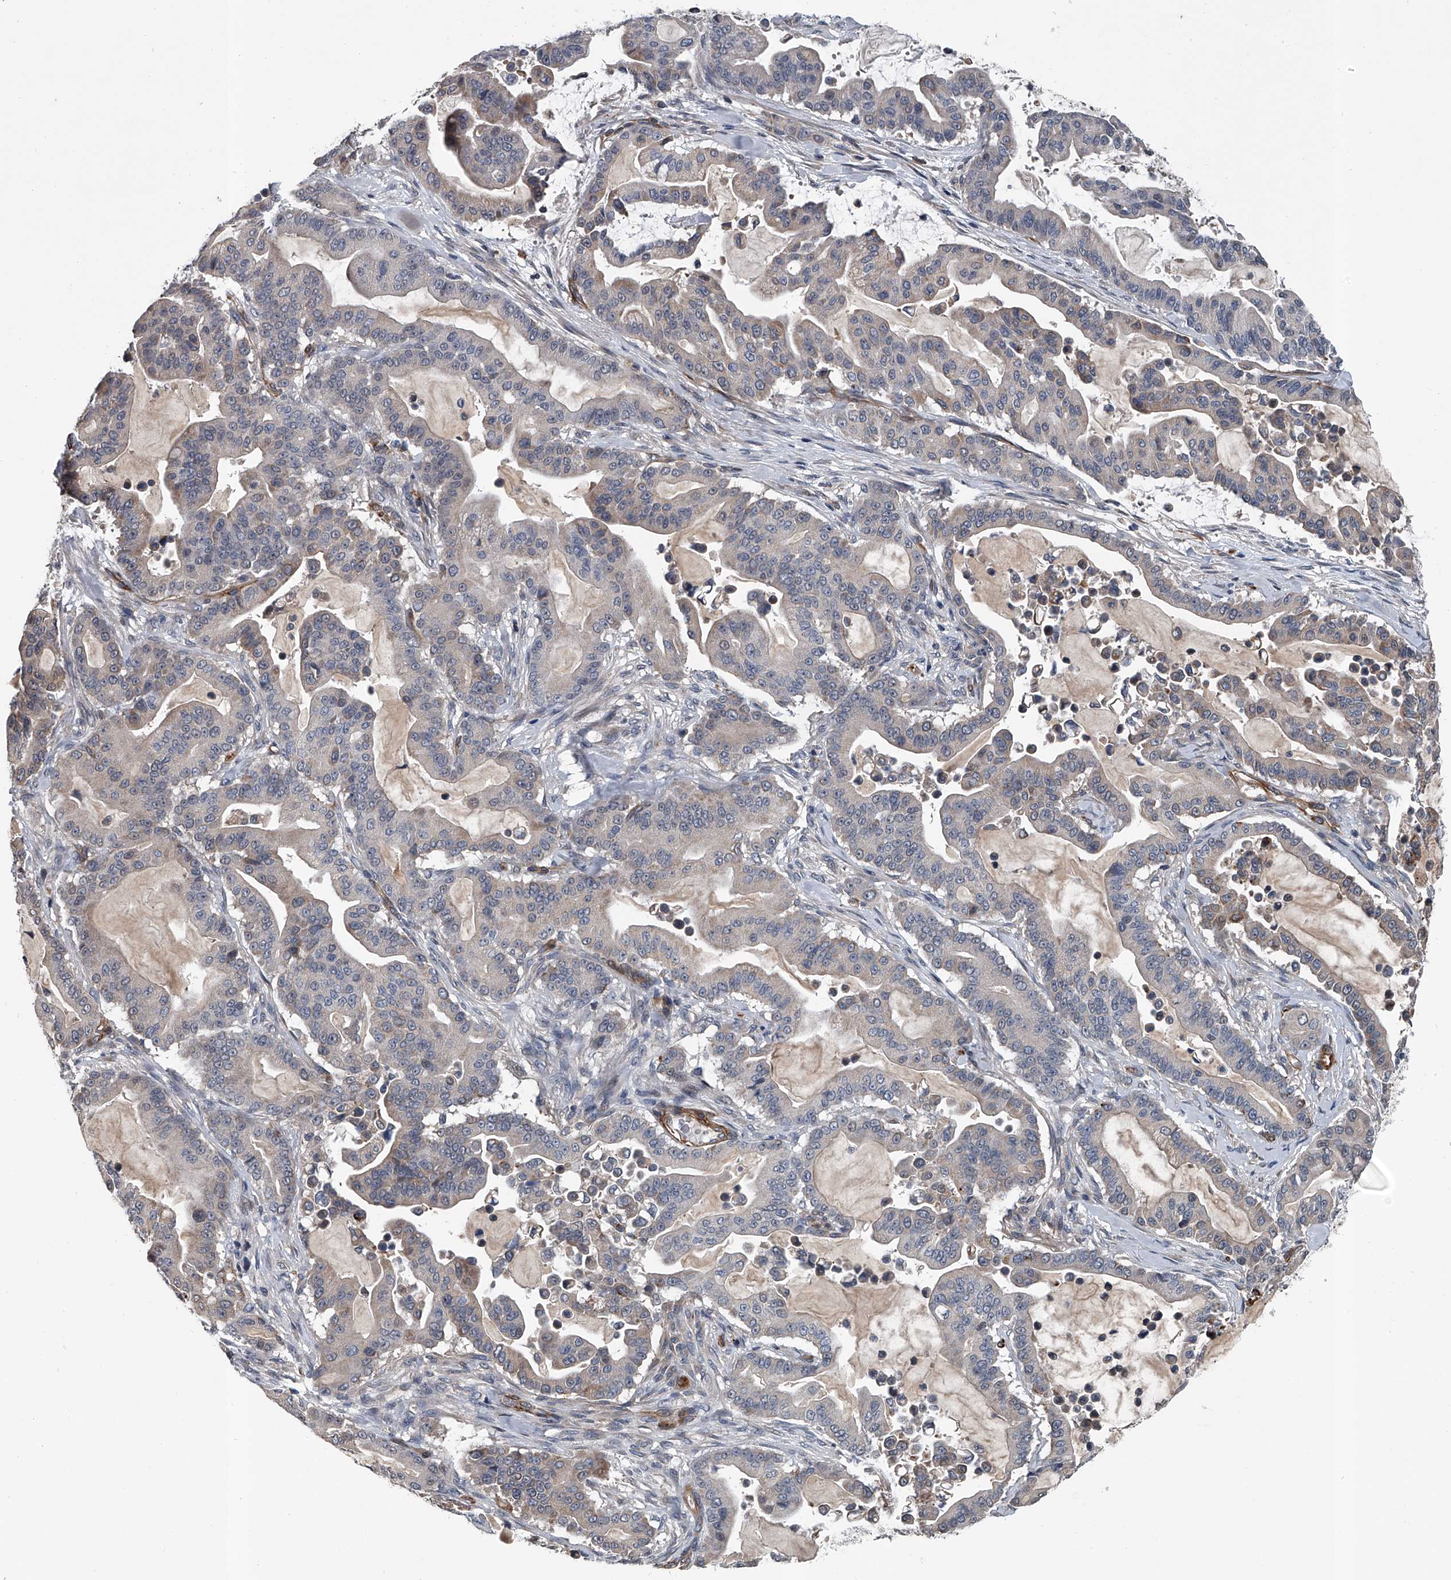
{"staining": {"intensity": "weak", "quantity": "<25%", "location": "cytoplasmic/membranous"}, "tissue": "pancreatic cancer", "cell_type": "Tumor cells", "image_type": "cancer", "snomed": [{"axis": "morphology", "description": "Adenocarcinoma, NOS"}, {"axis": "topography", "description": "Pancreas"}], "caption": "This is a image of immunohistochemistry staining of pancreatic adenocarcinoma, which shows no staining in tumor cells.", "gene": "LDLRAD2", "patient": {"sex": "male", "age": 63}}